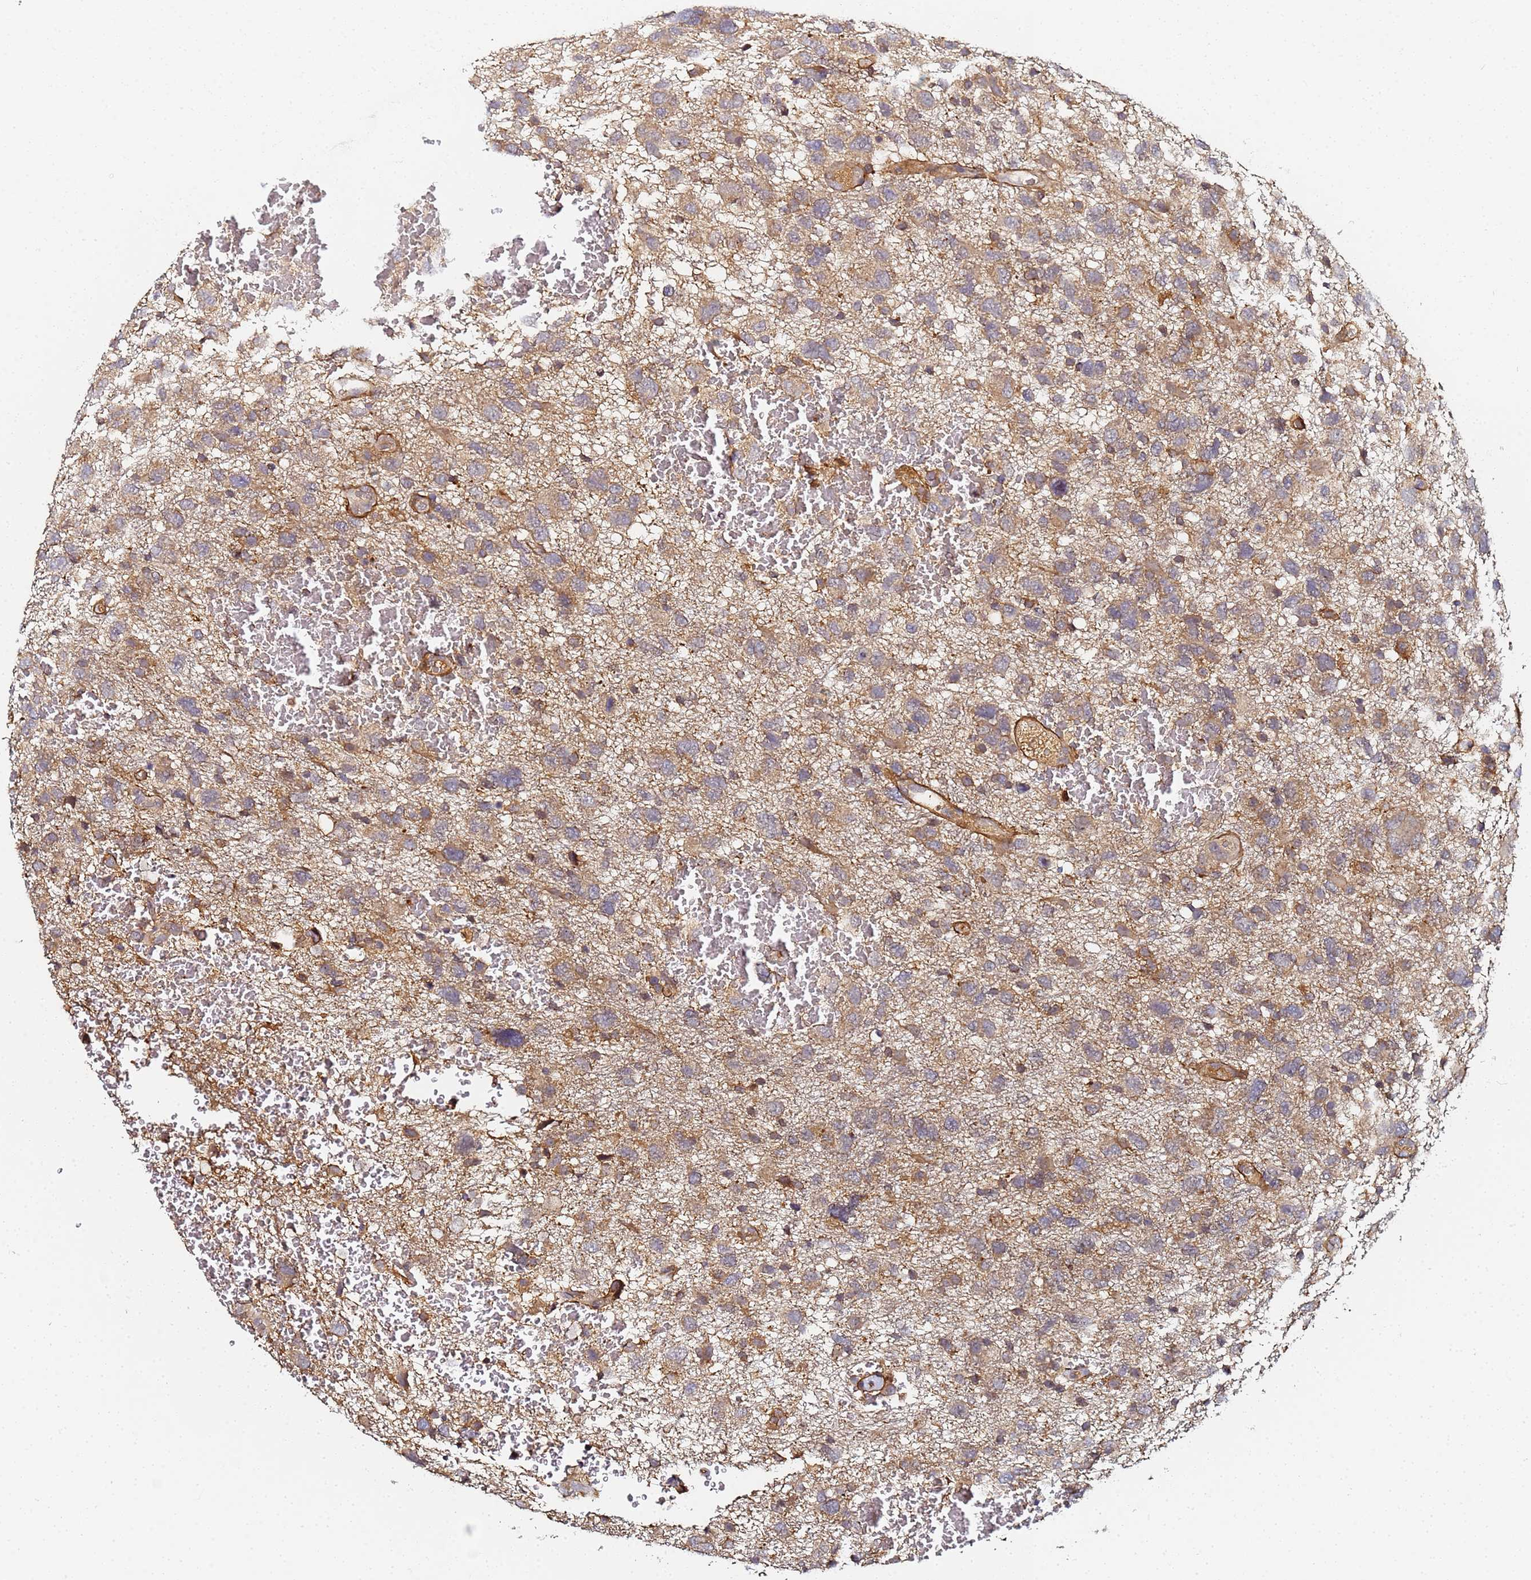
{"staining": {"intensity": "weak", "quantity": ">75%", "location": "cytoplasmic/membranous"}, "tissue": "glioma", "cell_type": "Tumor cells", "image_type": "cancer", "snomed": [{"axis": "morphology", "description": "Glioma, malignant, High grade"}, {"axis": "topography", "description": "Brain"}], "caption": "High-grade glioma (malignant) stained with a brown dye displays weak cytoplasmic/membranous positive positivity in about >75% of tumor cells.", "gene": "LRRC69", "patient": {"sex": "male", "age": 61}}